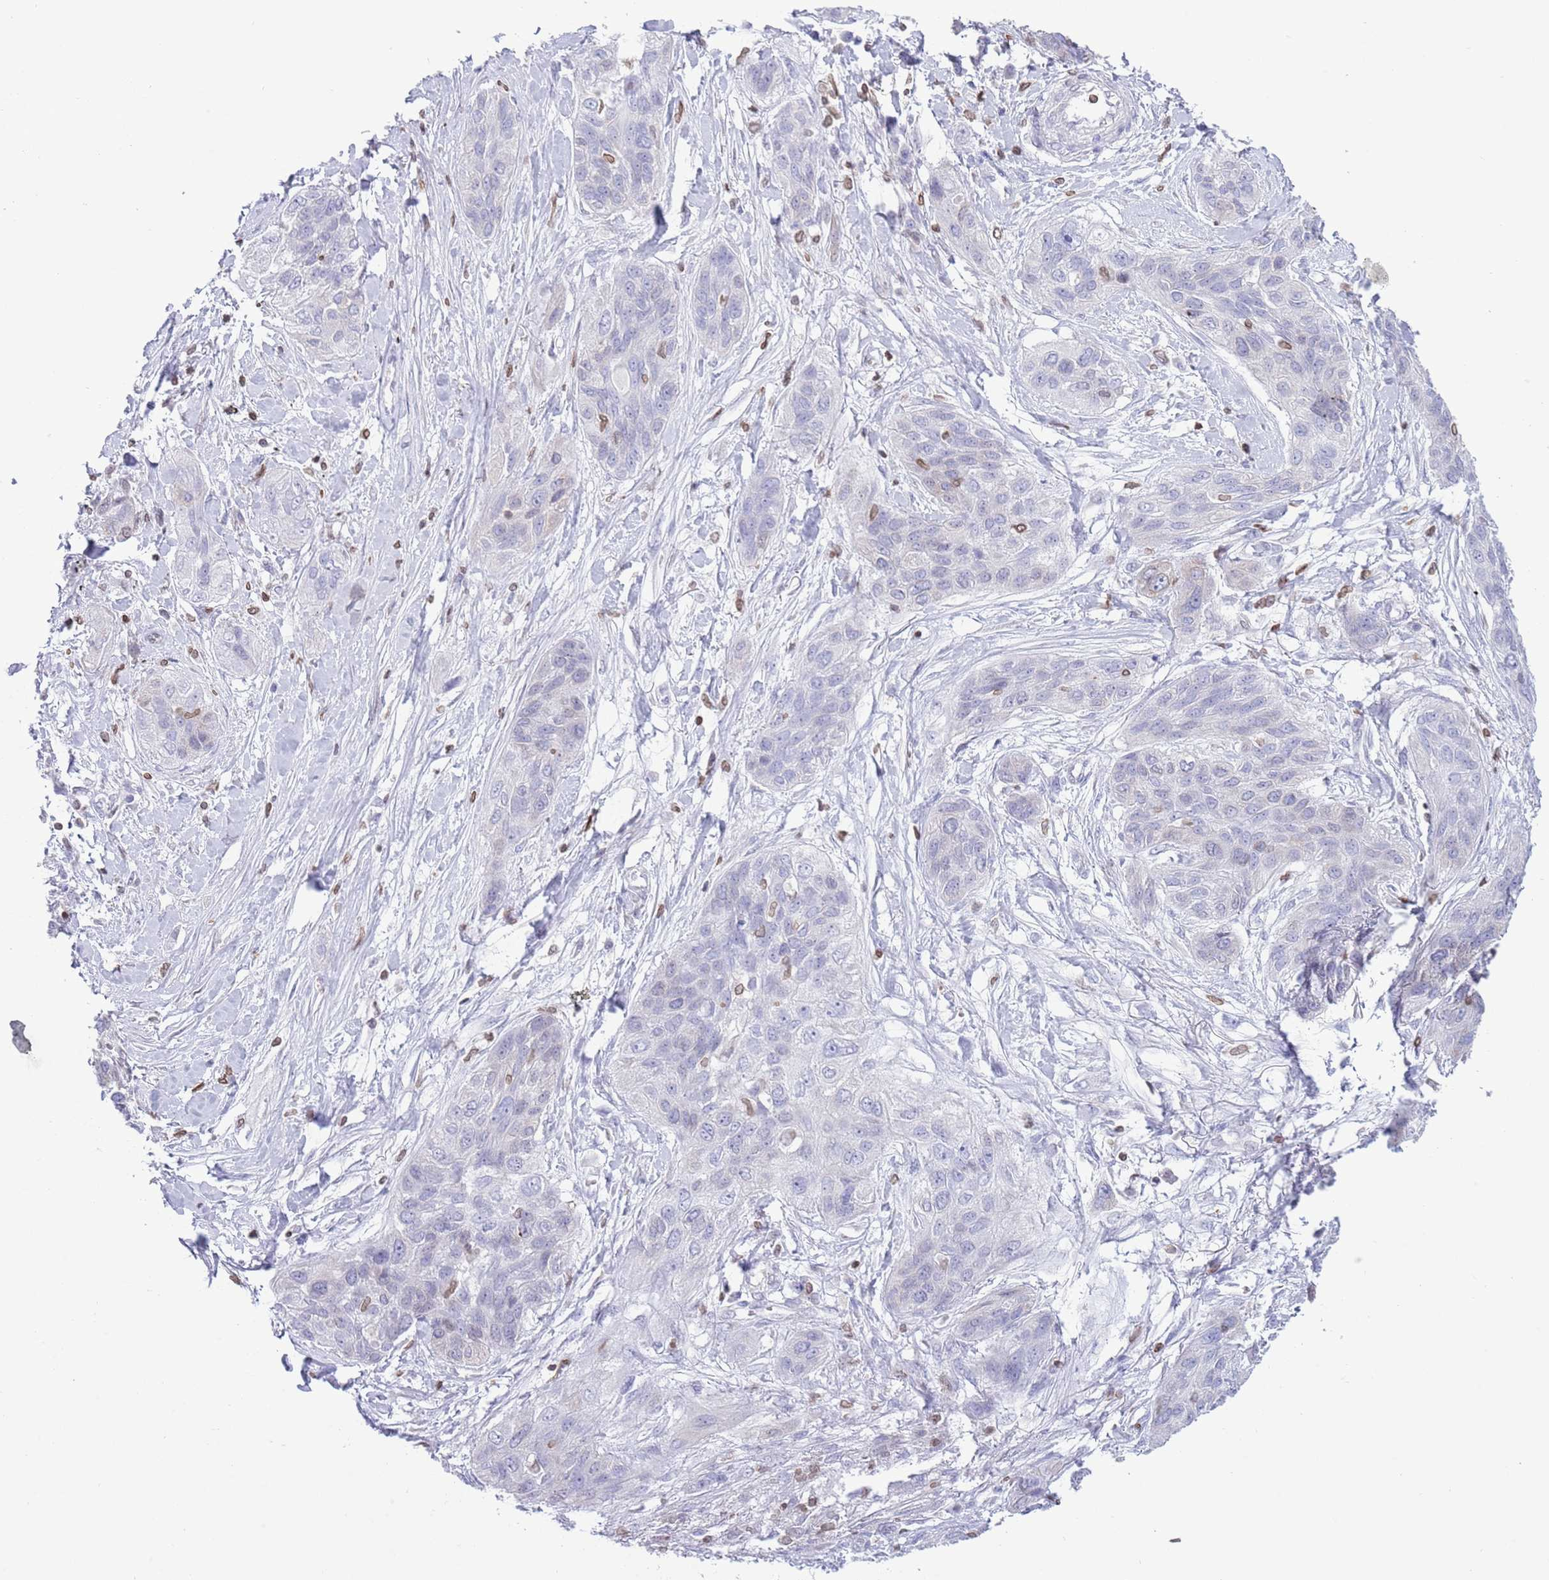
{"staining": {"intensity": "negative", "quantity": "none", "location": "none"}, "tissue": "lung cancer", "cell_type": "Tumor cells", "image_type": "cancer", "snomed": [{"axis": "morphology", "description": "Squamous cell carcinoma, NOS"}, {"axis": "topography", "description": "Lung"}], "caption": "A high-resolution micrograph shows immunohistochemistry staining of lung squamous cell carcinoma, which demonstrates no significant positivity in tumor cells. Nuclei are stained in blue.", "gene": "LBR", "patient": {"sex": "female", "age": 70}}